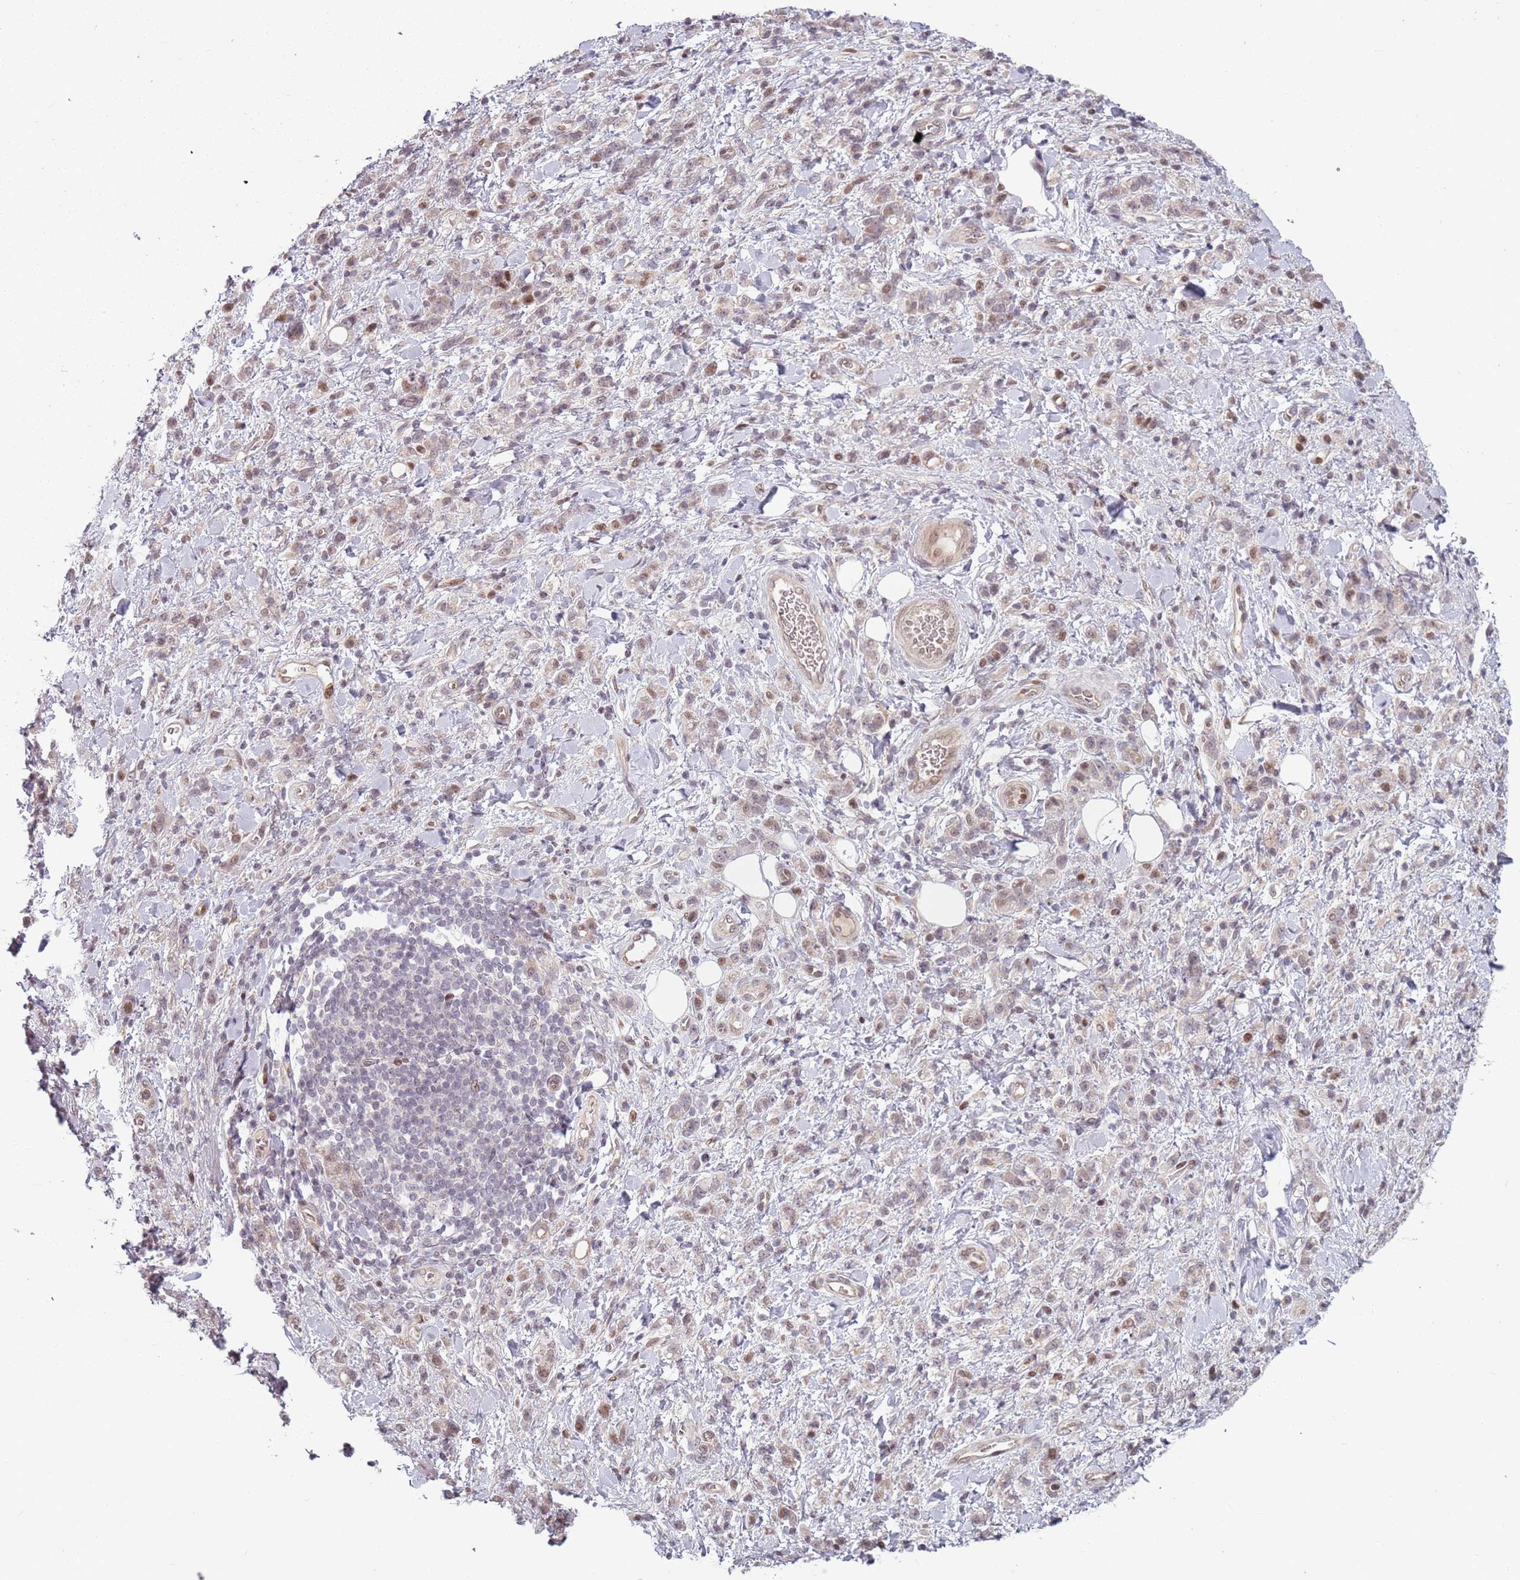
{"staining": {"intensity": "weak", "quantity": "25%-75%", "location": "nuclear"}, "tissue": "stomach cancer", "cell_type": "Tumor cells", "image_type": "cancer", "snomed": [{"axis": "morphology", "description": "Adenocarcinoma, NOS"}, {"axis": "topography", "description": "Stomach"}], "caption": "Tumor cells reveal low levels of weak nuclear expression in about 25%-75% of cells in human adenocarcinoma (stomach). (IHC, brightfield microscopy, high magnification).", "gene": "ADGRG1", "patient": {"sex": "male", "age": 77}}